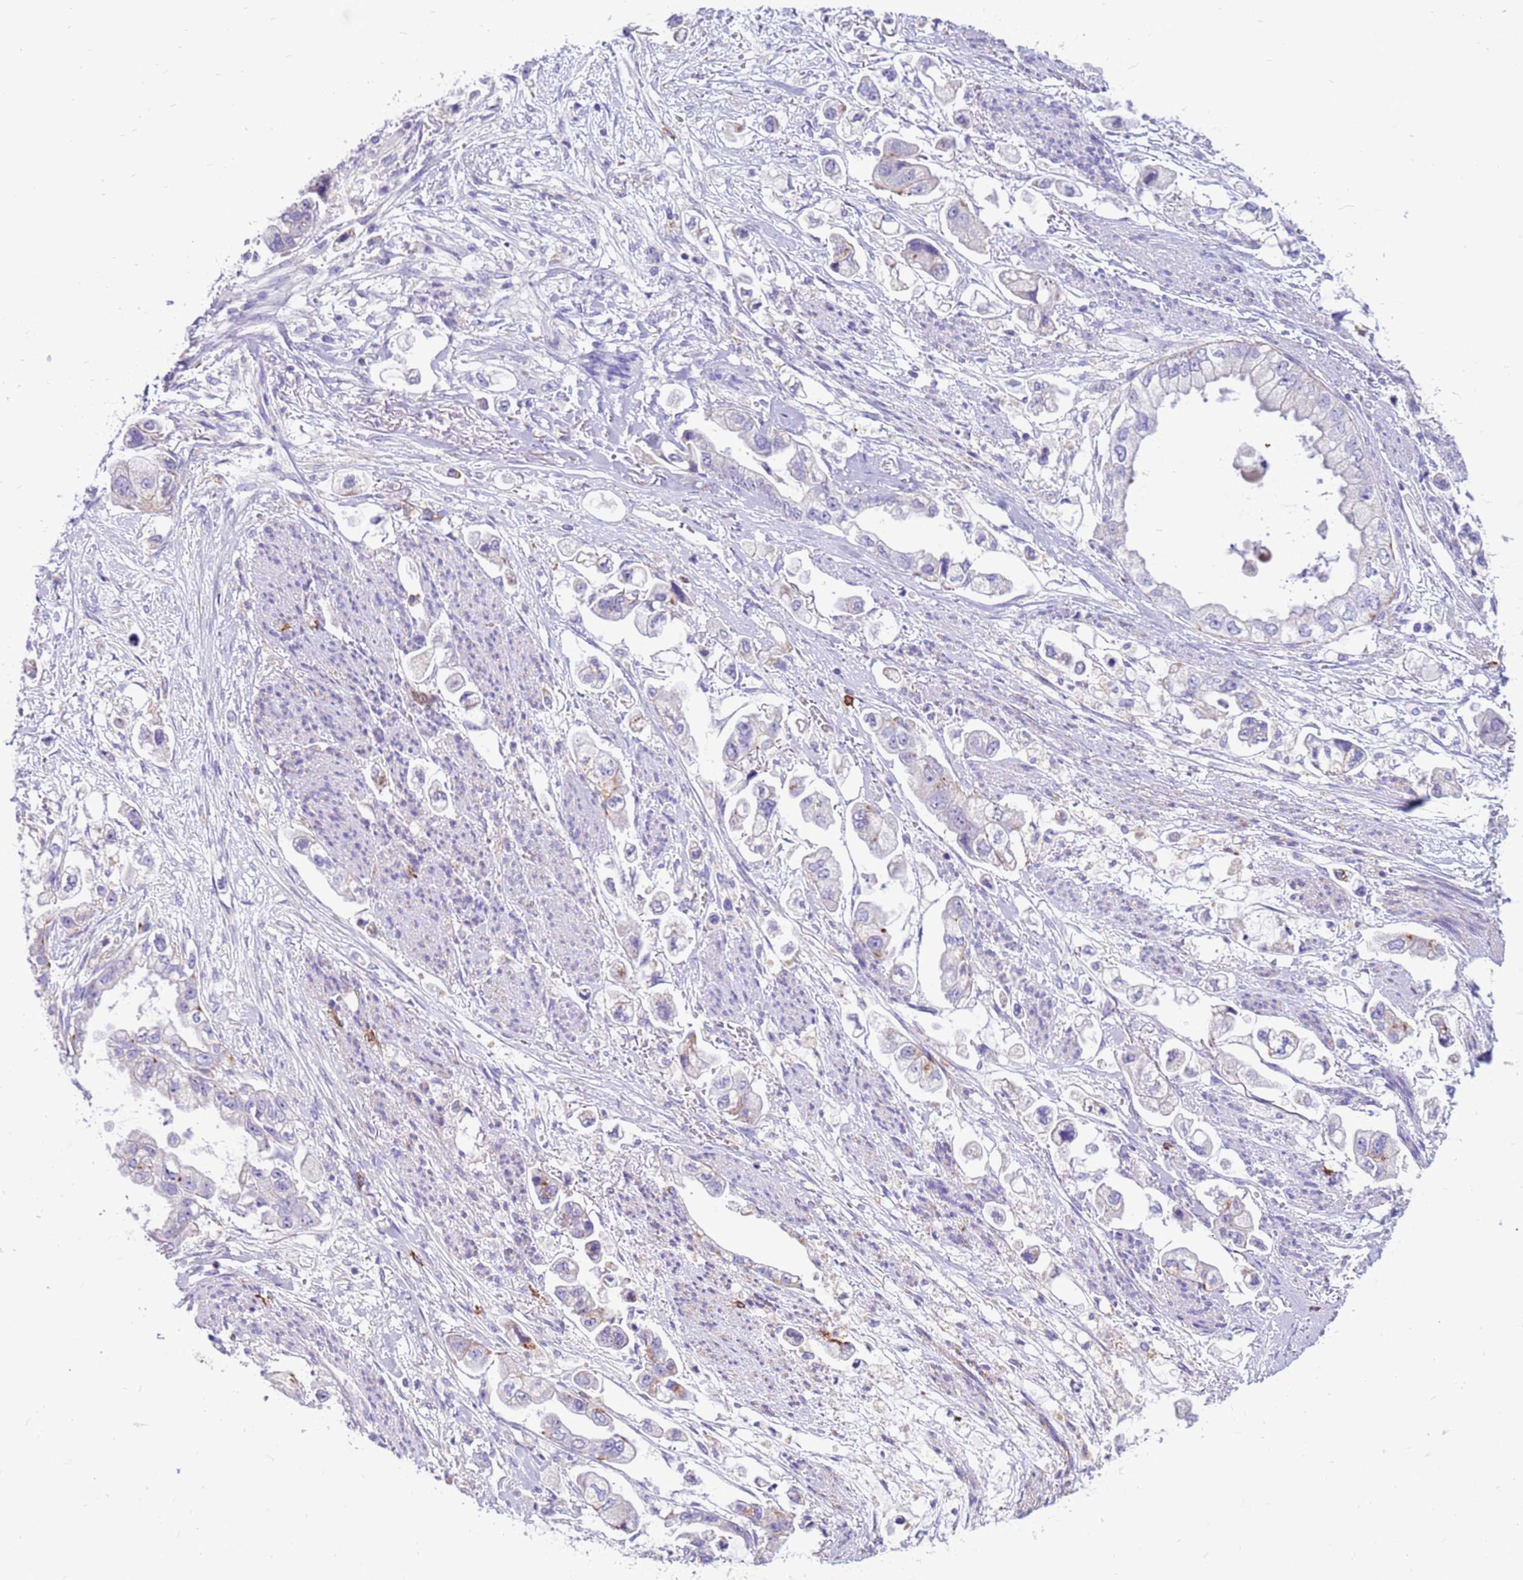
{"staining": {"intensity": "negative", "quantity": "none", "location": "none"}, "tissue": "stomach cancer", "cell_type": "Tumor cells", "image_type": "cancer", "snomed": [{"axis": "morphology", "description": "Adenocarcinoma, NOS"}, {"axis": "topography", "description": "Stomach"}], "caption": "High magnification brightfield microscopy of stomach cancer (adenocarcinoma) stained with DAB (brown) and counterstained with hematoxylin (blue): tumor cells show no significant staining.", "gene": "PDE10A", "patient": {"sex": "male", "age": 62}}